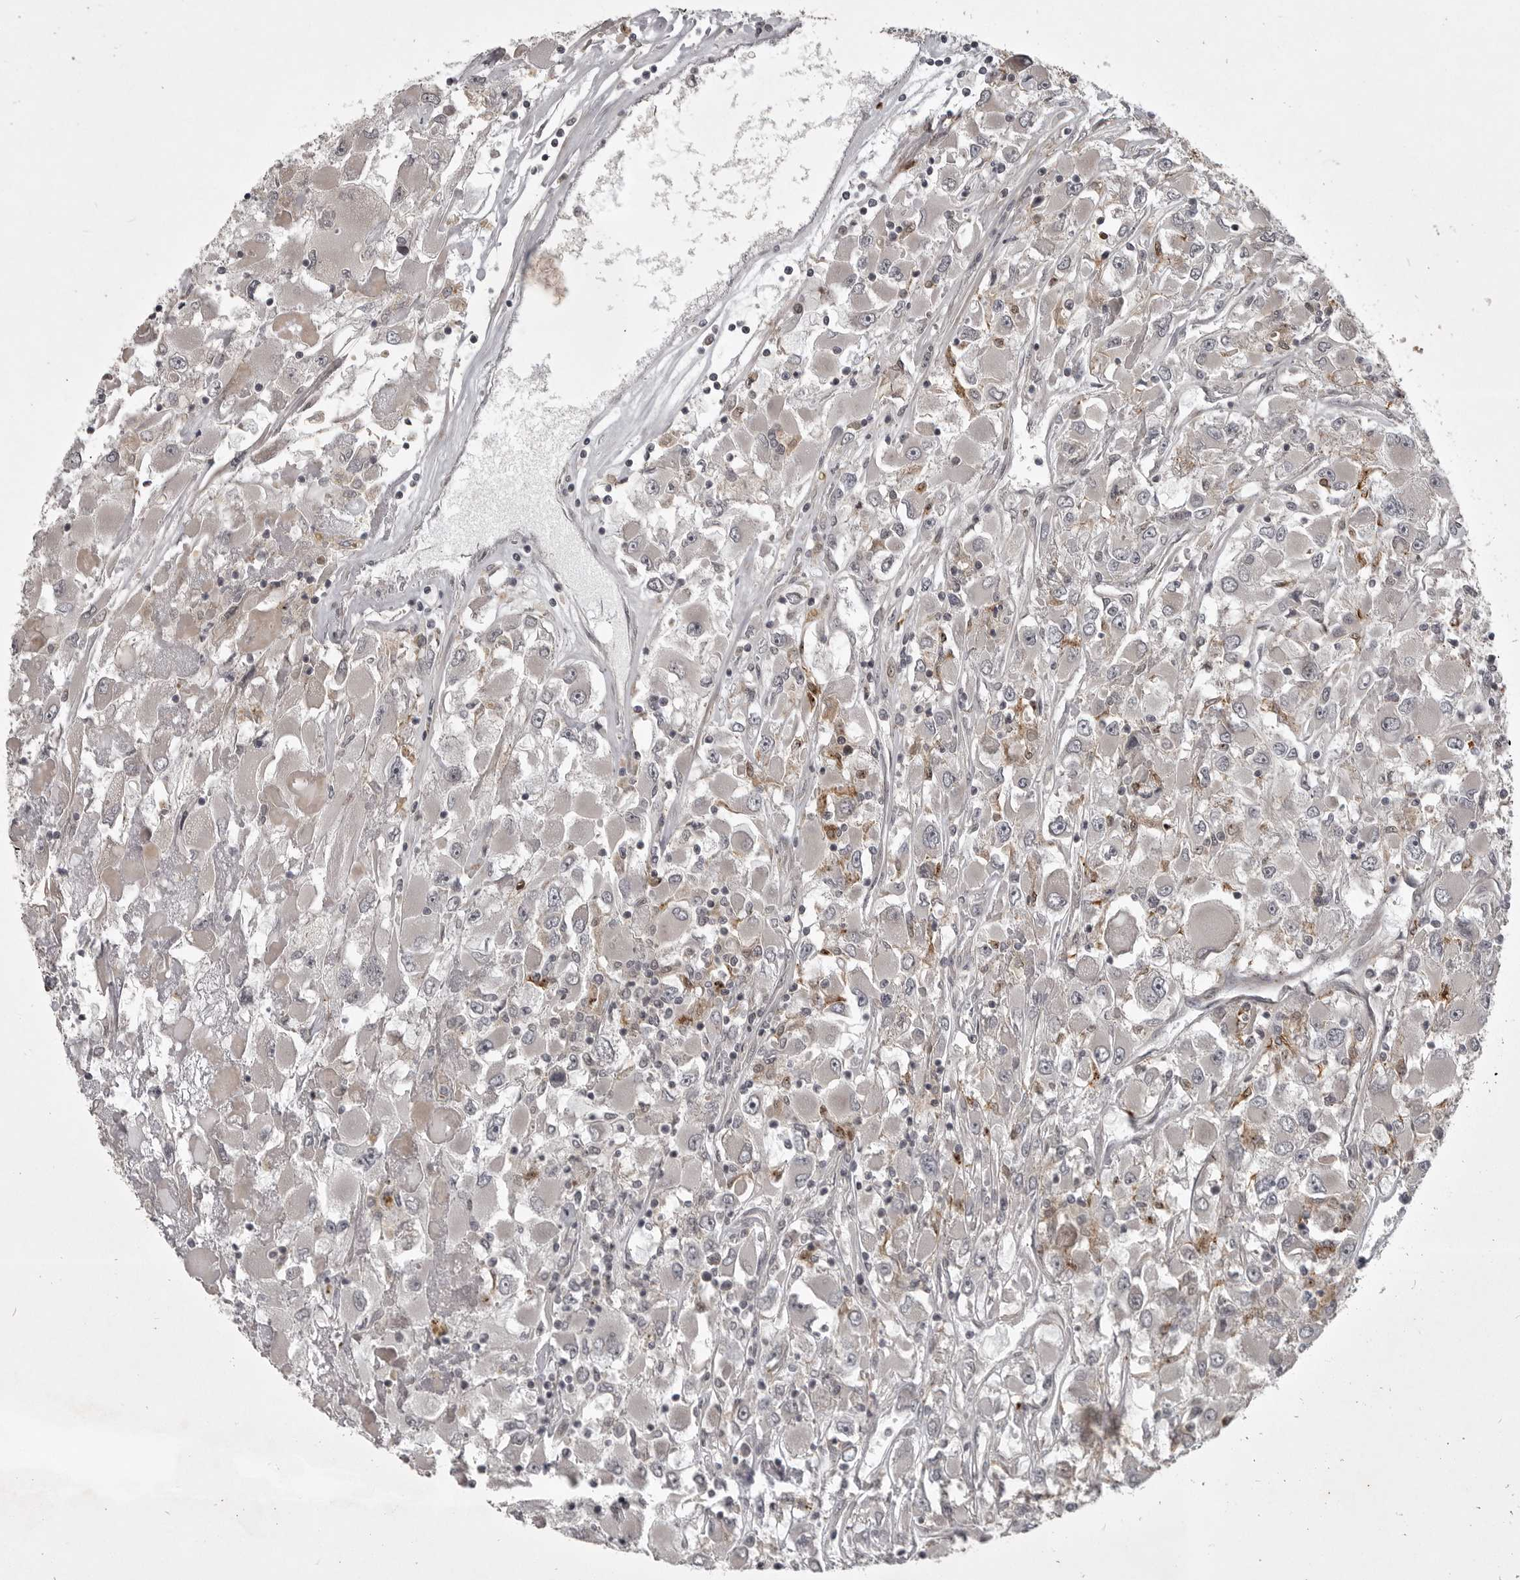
{"staining": {"intensity": "negative", "quantity": "none", "location": "none"}, "tissue": "renal cancer", "cell_type": "Tumor cells", "image_type": "cancer", "snomed": [{"axis": "morphology", "description": "Adenocarcinoma, NOS"}, {"axis": "topography", "description": "Kidney"}], "caption": "Immunohistochemistry of renal cancer (adenocarcinoma) demonstrates no staining in tumor cells.", "gene": "SNX16", "patient": {"sex": "female", "age": 52}}